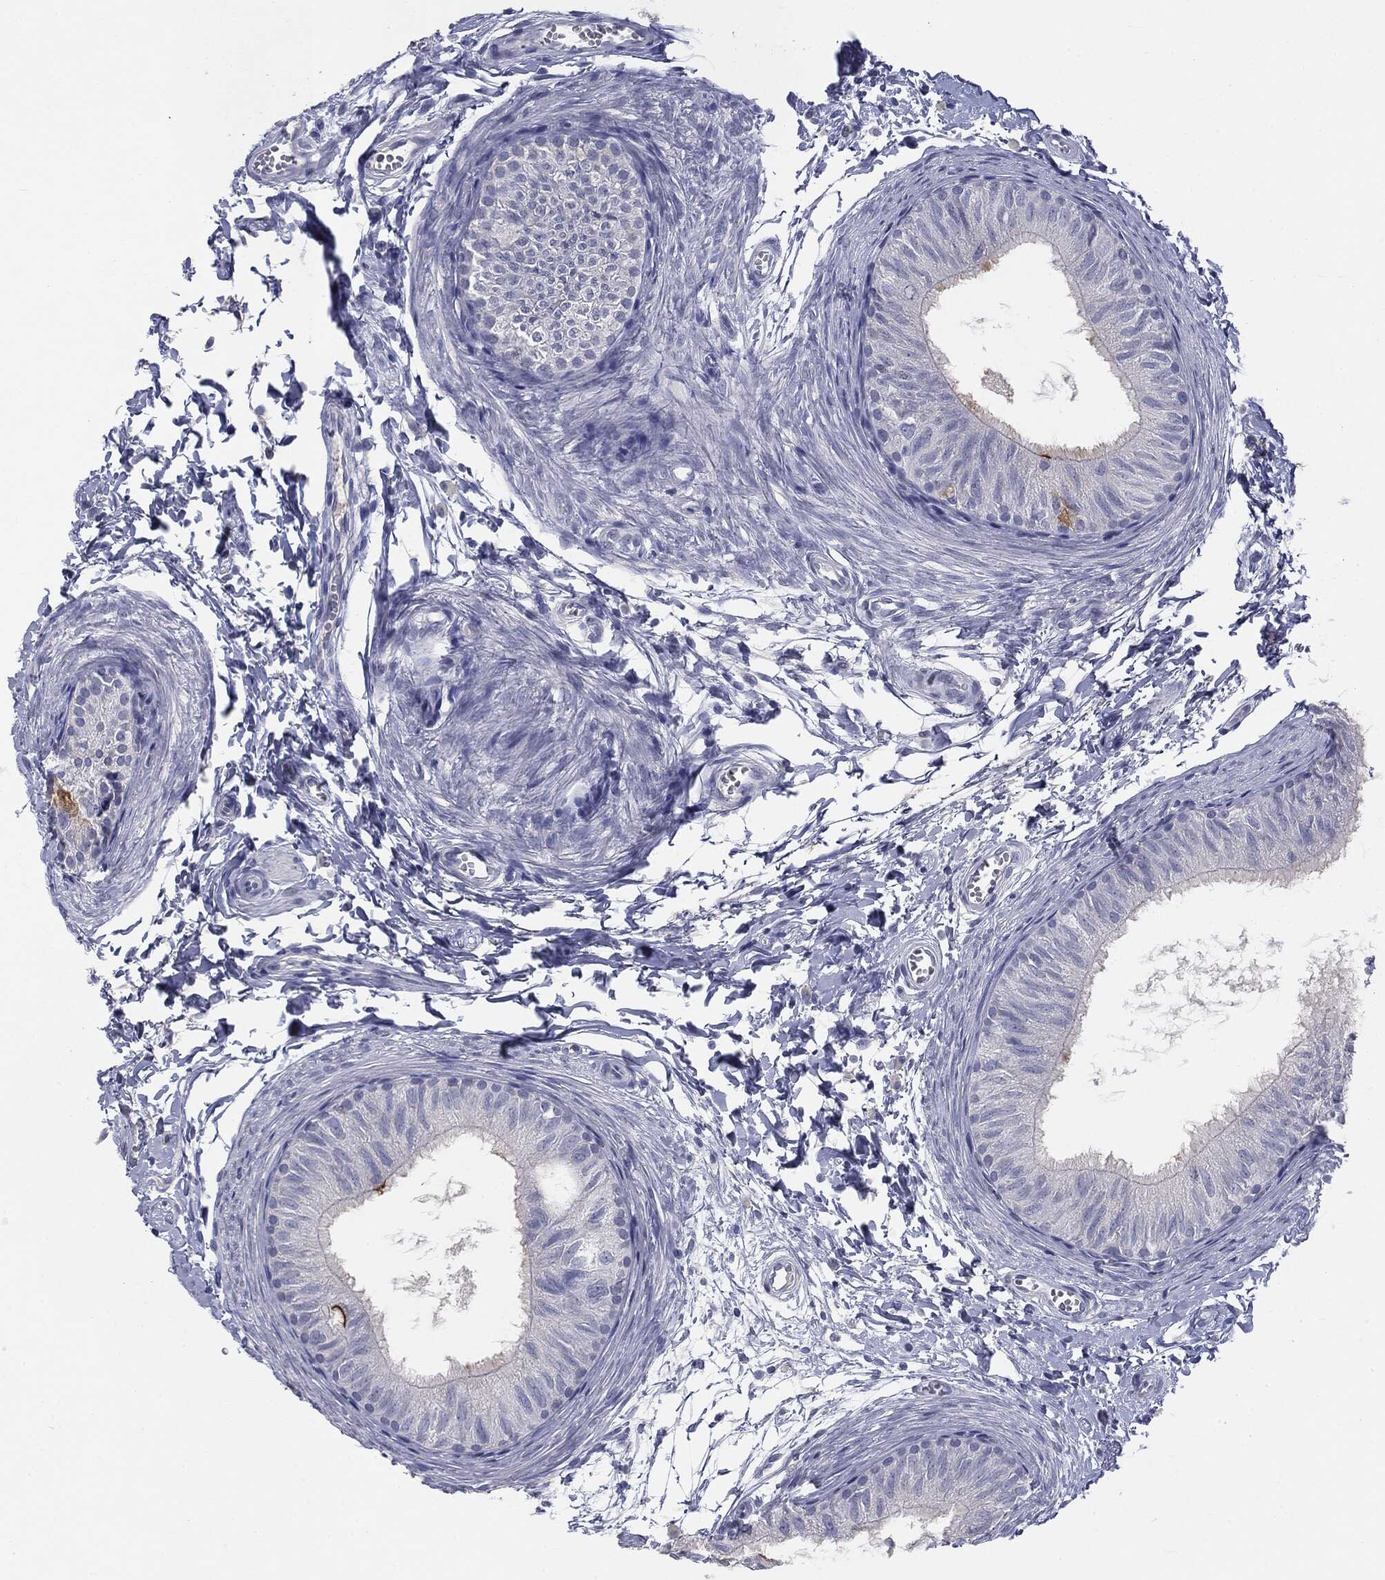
{"staining": {"intensity": "moderate", "quantity": "<25%", "location": "cytoplasmic/membranous"}, "tissue": "epididymis", "cell_type": "Glandular cells", "image_type": "normal", "snomed": [{"axis": "morphology", "description": "Normal tissue, NOS"}, {"axis": "topography", "description": "Epididymis"}], "caption": "Glandular cells show low levels of moderate cytoplasmic/membranous positivity in approximately <25% of cells in benign epididymis.", "gene": "MUC1", "patient": {"sex": "male", "age": 22}}